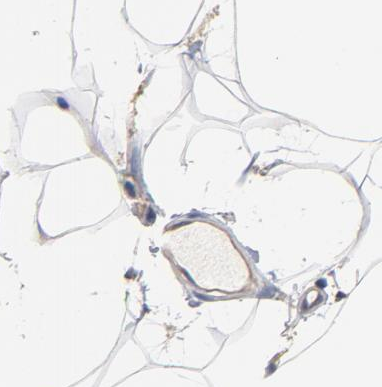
{"staining": {"intensity": "negative", "quantity": "none", "location": "none"}, "tissue": "adipose tissue", "cell_type": "Adipocytes", "image_type": "normal", "snomed": [{"axis": "morphology", "description": "Normal tissue, NOS"}, {"axis": "morphology", "description": "Duct carcinoma"}, {"axis": "topography", "description": "Breast"}, {"axis": "topography", "description": "Adipose tissue"}], "caption": "The IHC micrograph has no significant expression in adipocytes of adipose tissue.", "gene": "TLR4", "patient": {"sex": "female", "age": 37}}